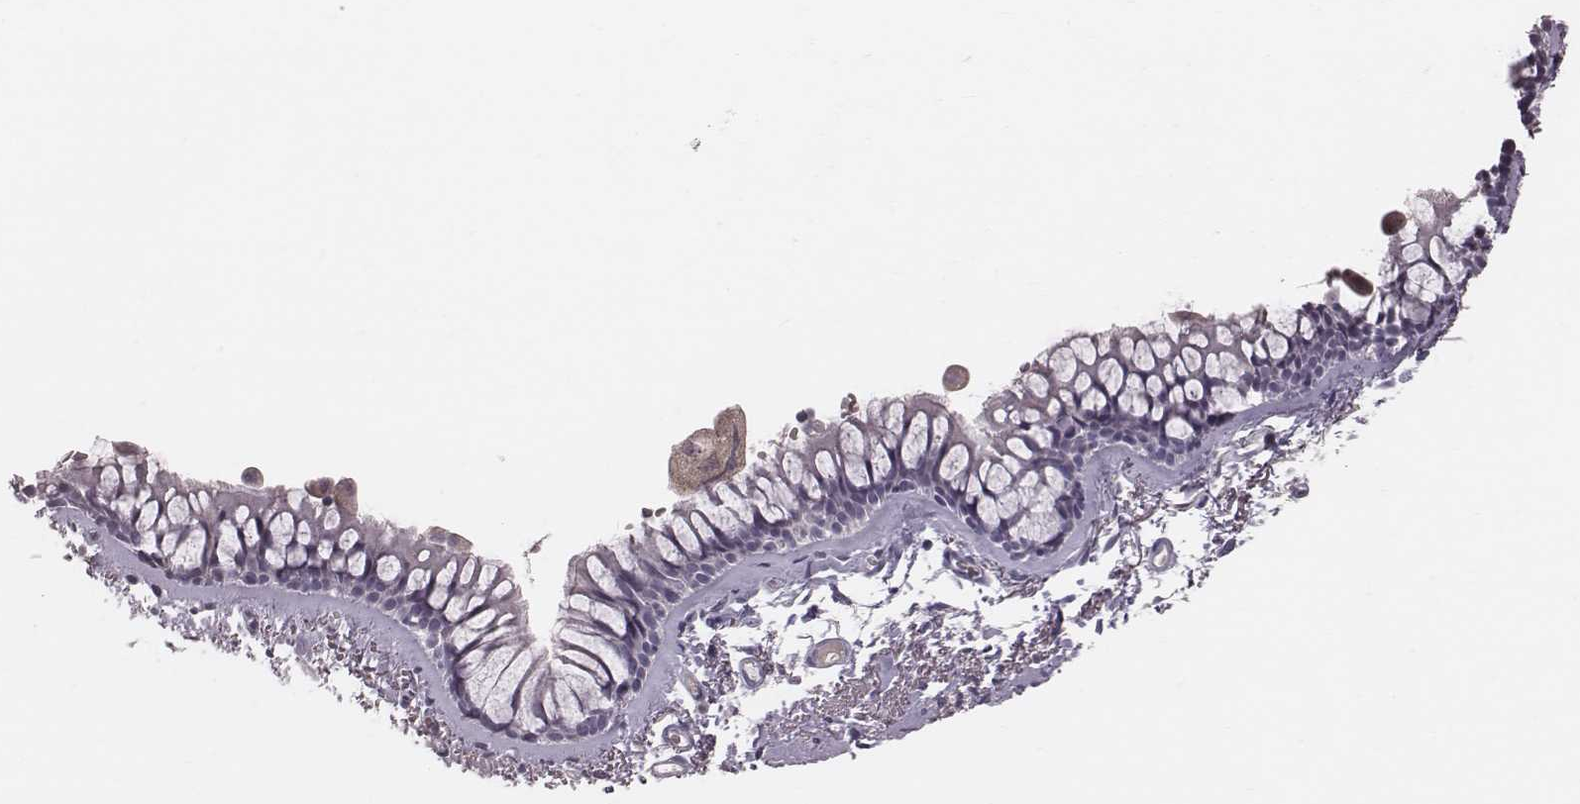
{"staining": {"intensity": "negative", "quantity": "none", "location": "none"}, "tissue": "bronchus", "cell_type": "Respiratory epithelial cells", "image_type": "normal", "snomed": [{"axis": "morphology", "description": "Normal tissue, NOS"}, {"axis": "topography", "description": "Cartilage tissue"}, {"axis": "topography", "description": "Bronchus"}], "caption": "An immunohistochemistry (IHC) histopathology image of benign bronchus is shown. There is no staining in respiratory epithelial cells of bronchus.", "gene": "CFTR", "patient": {"sex": "female", "age": 79}}